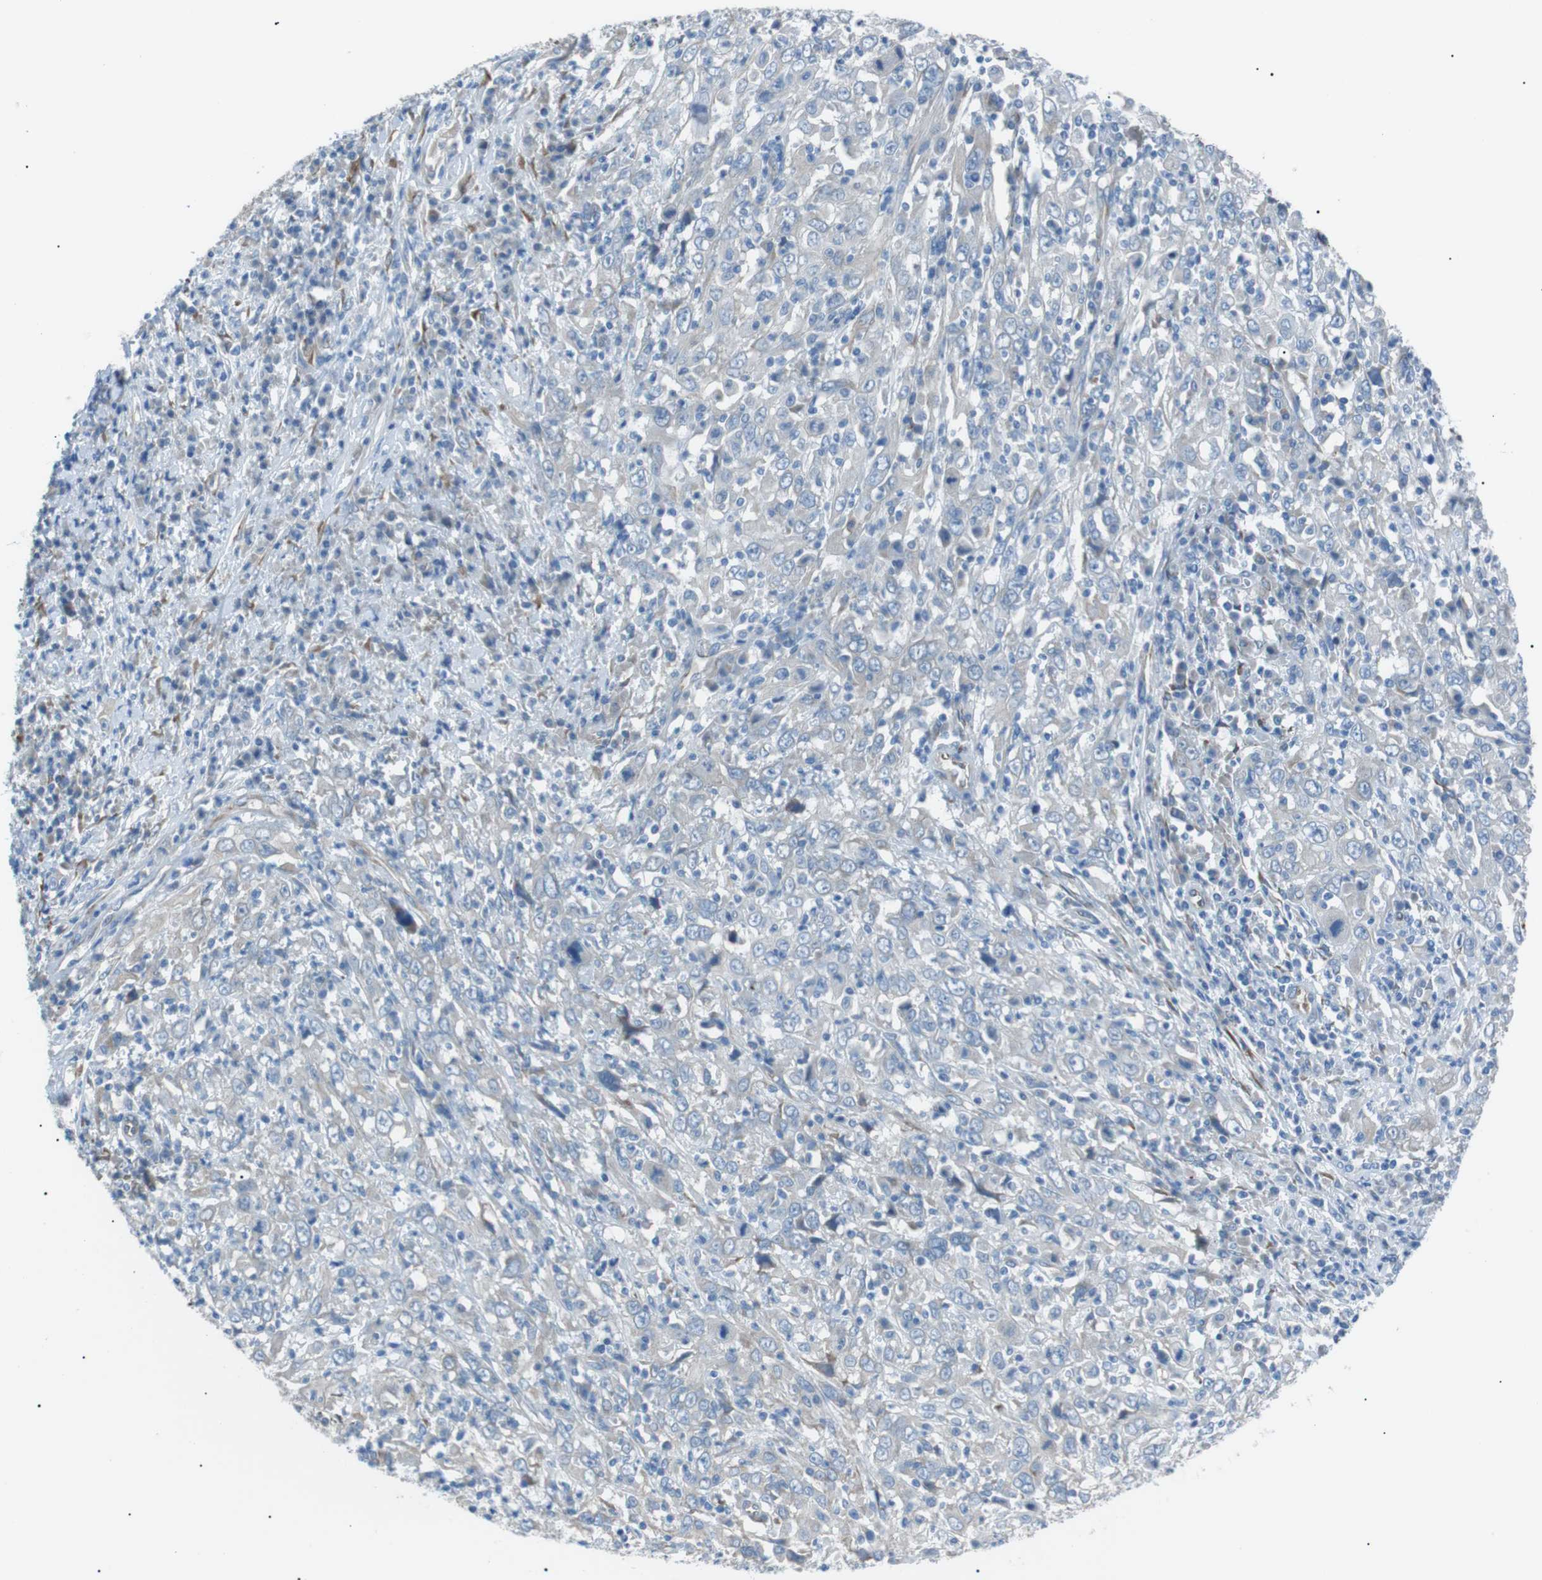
{"staining": {"intensity": "negative", "quantity": "none", "location": "none"}, "tissue": "cervical cancer", "cell_type": "Tumor cells", "image_type": "cancer", "snomed": [{"axis": "morphology", "description": "Squamous cell carcinoma, NOS"}, {"axis": "topography", "description": "Cervix"}], "caption": "Human cervical cancer (squamous cell carcinoma) stained for a protein using IHC exhibits no positivity in tumor cells.", "gene": "MTARC2", "patient": {"sex": "female", "age": 46}}